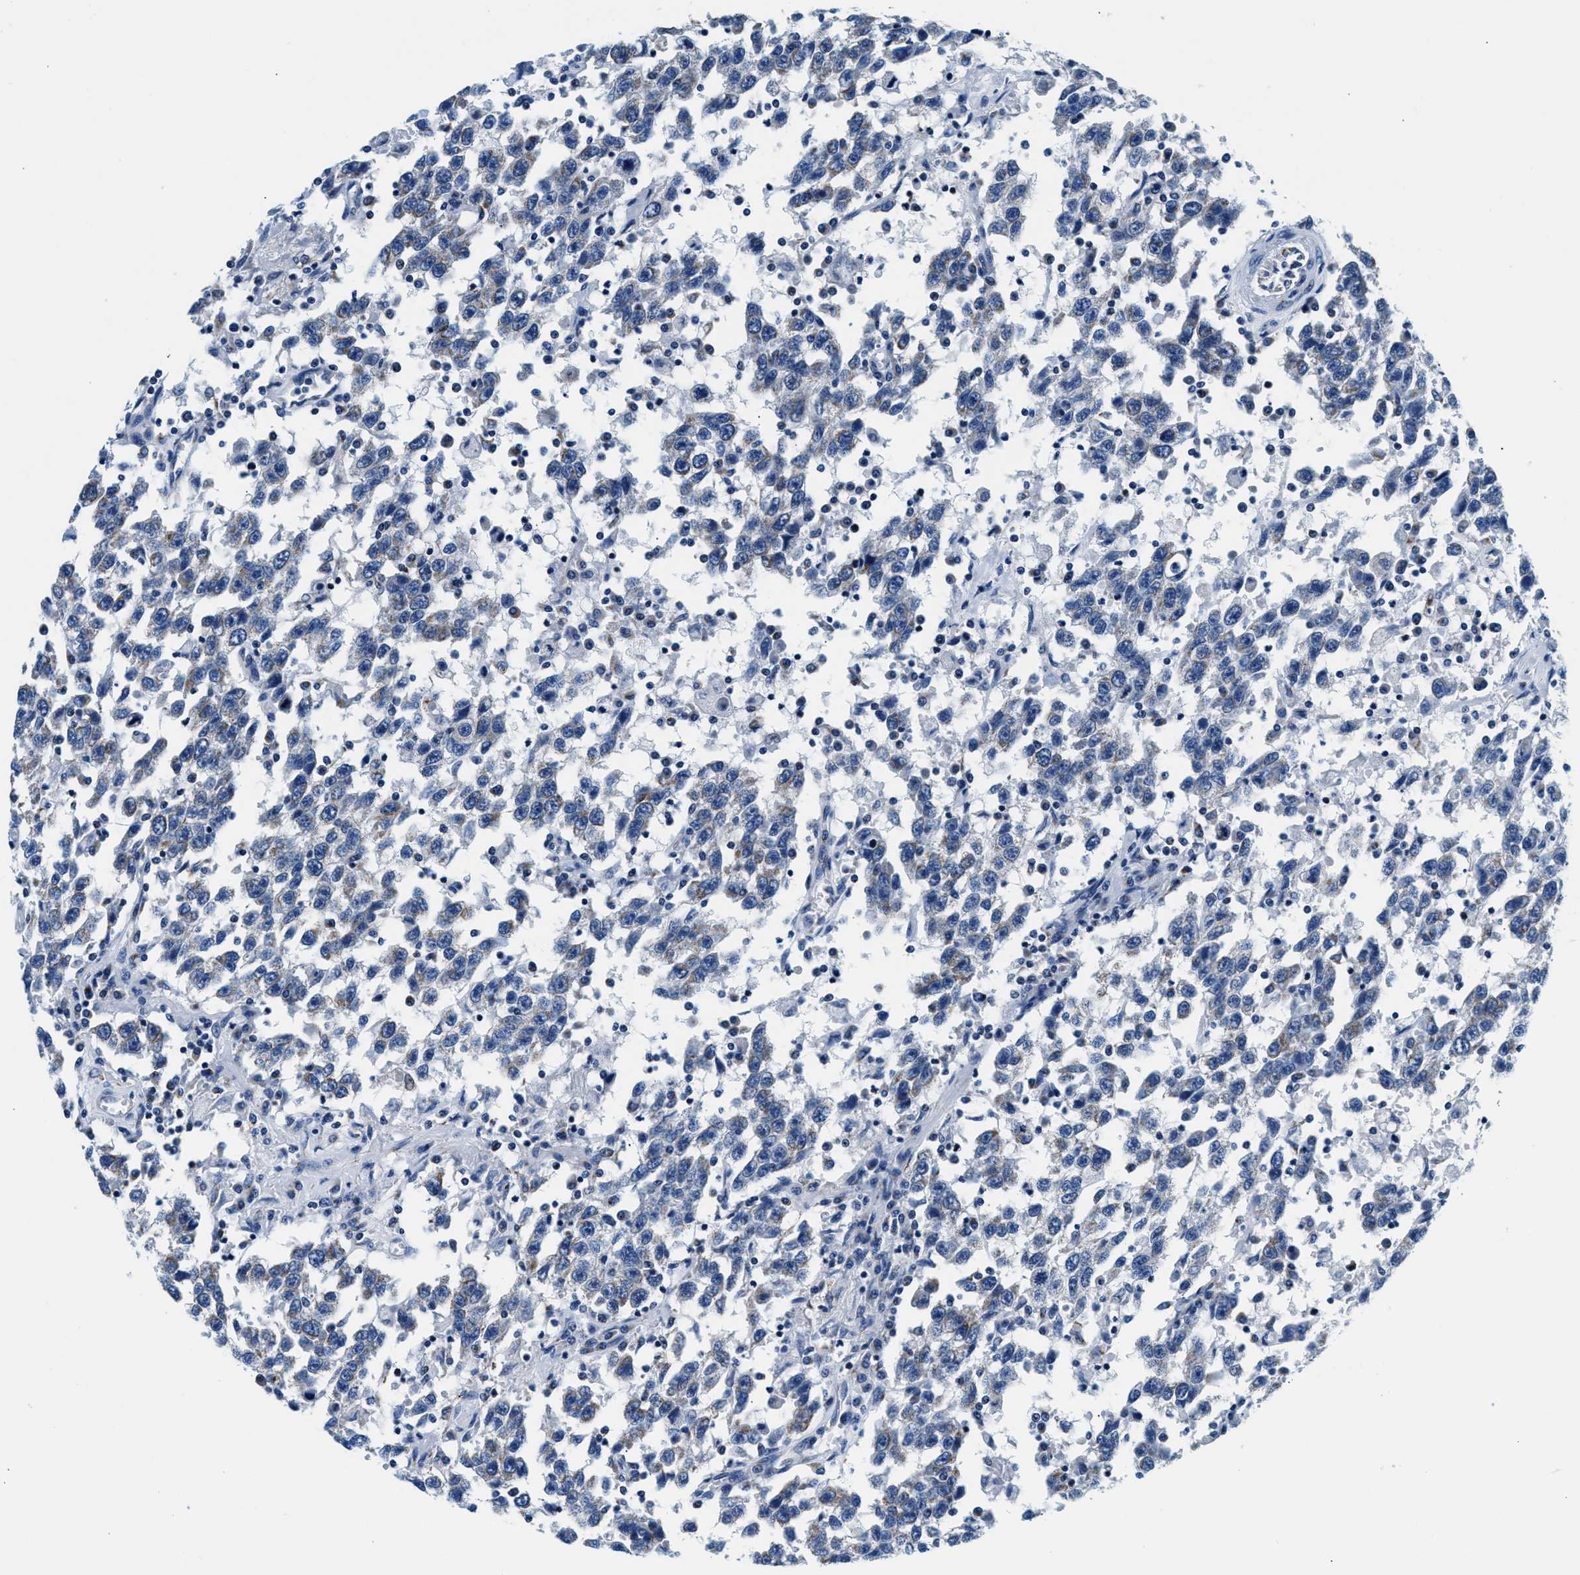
{"staining": {"intensity": "negative", "quantity": "none", "location": "none"}, "tissue": "testis cancer", "cell_type": "Tumor cells", "image_type": "cancer", "snomed": [{"axis": "morphology", "description": "Seminoma, NOS"}, {"axis": "topography", "description": "Testis"}], "caption": "This is an immunohistochemistry (IHC) micrograph of seminoma (testis). There is no staining in tumor cells.", "gene": "VPS53", "patient": {"sex": "male", "age": 41}}